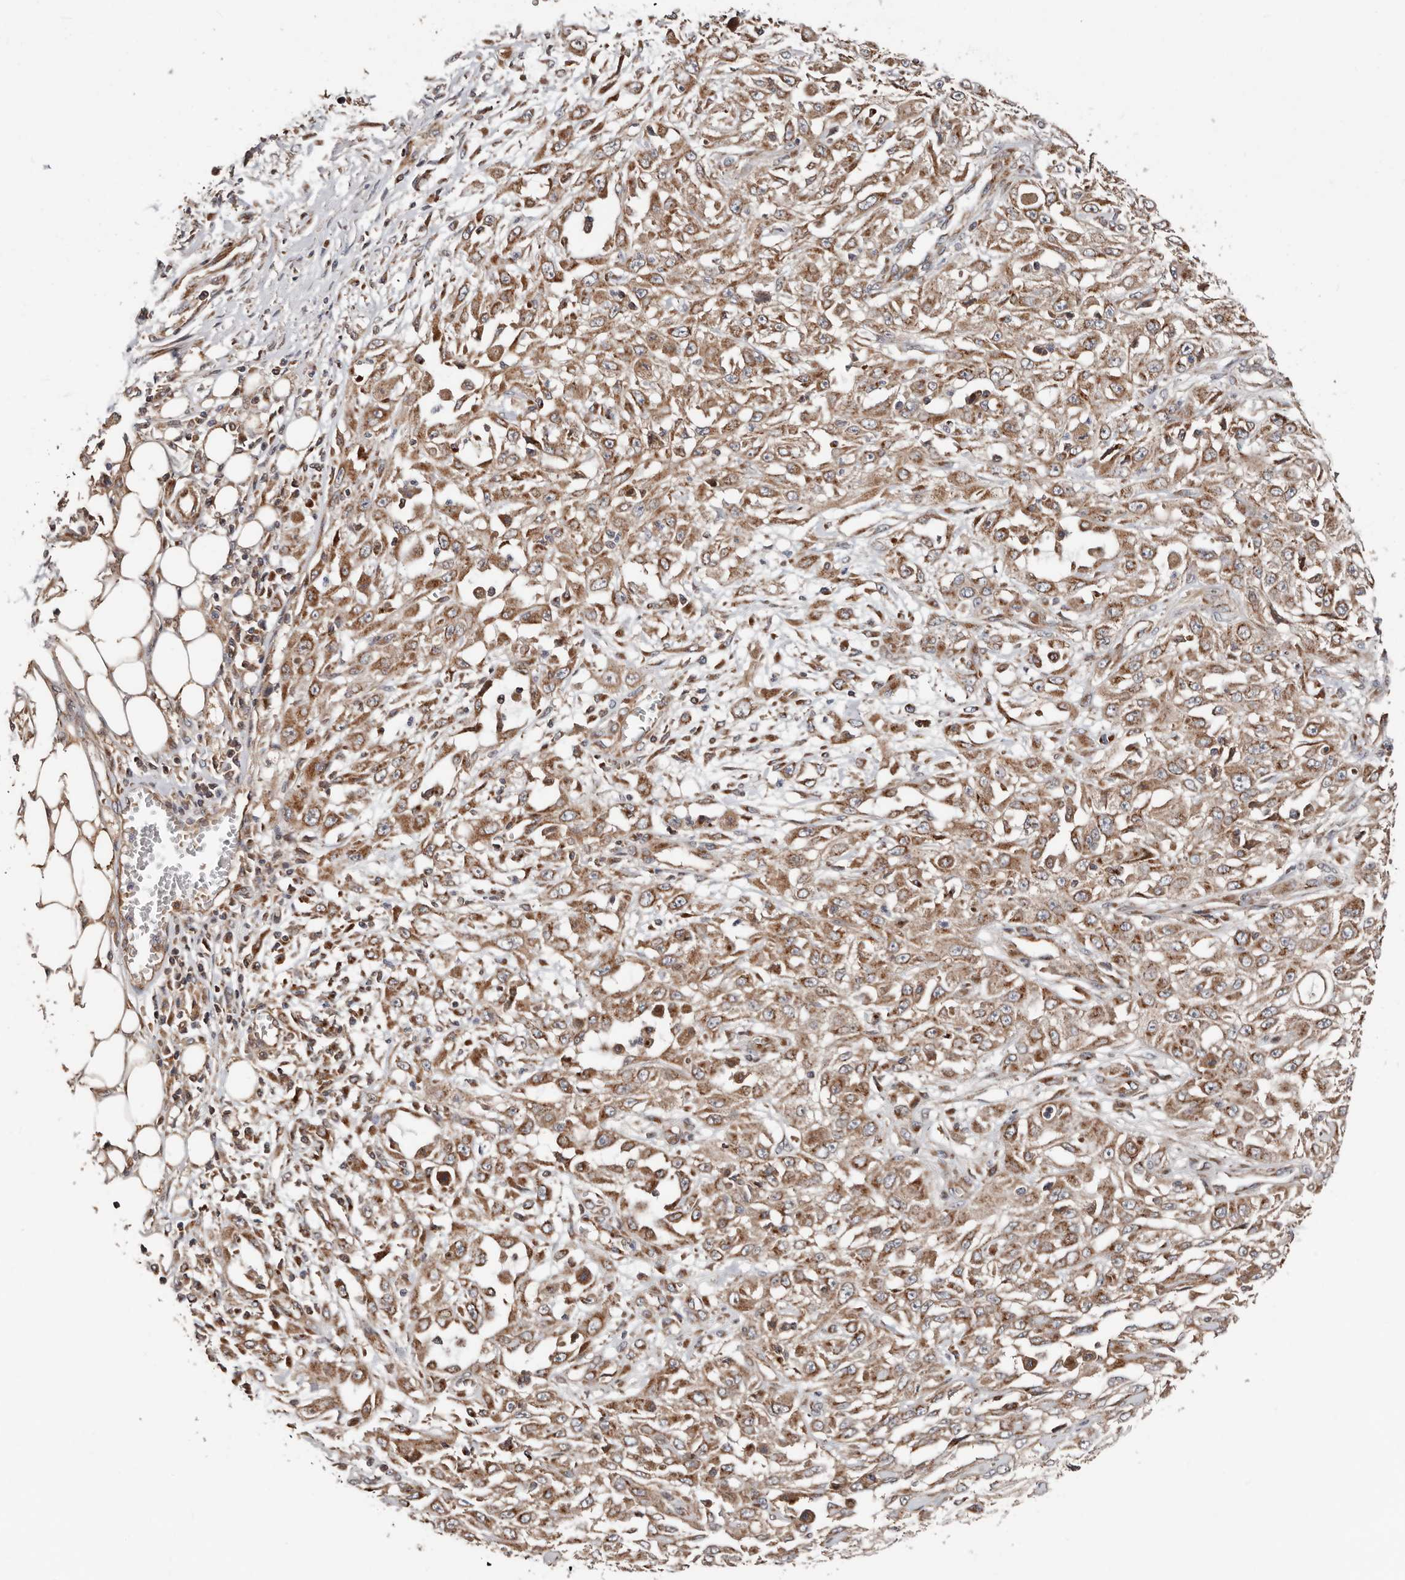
{"staining": {"intensity": "moderate", "quantity": ">75%", "location": "cytoplasmic/membranous"}, "tissue": "skin cancer", "cell_type": "Tumor cells", "image_type": "cancer", "snomed": [{"axis": "morphology", "description": "Squamous cell carcinoma, NOS"}, {"axis": "morphology", "description": "Squamous cell carcinoma, metastatic, NOS"}, {"axis": "topography", "description": "Skin"}, {"axis": "topography", "description": "Lymph node"}], "caption": "High-magnification brightfield microscopy of metastatic squamous cell carcinoma (skin) stained with DAB (brown) and counterstained with hematoxylin (blue). tumor cells exhibit moderate cytoplasmic/membranous expression is identified in approximately>75% of cells.", "gene": "COG1", "patient": {"sex": "male", "age": 75}}